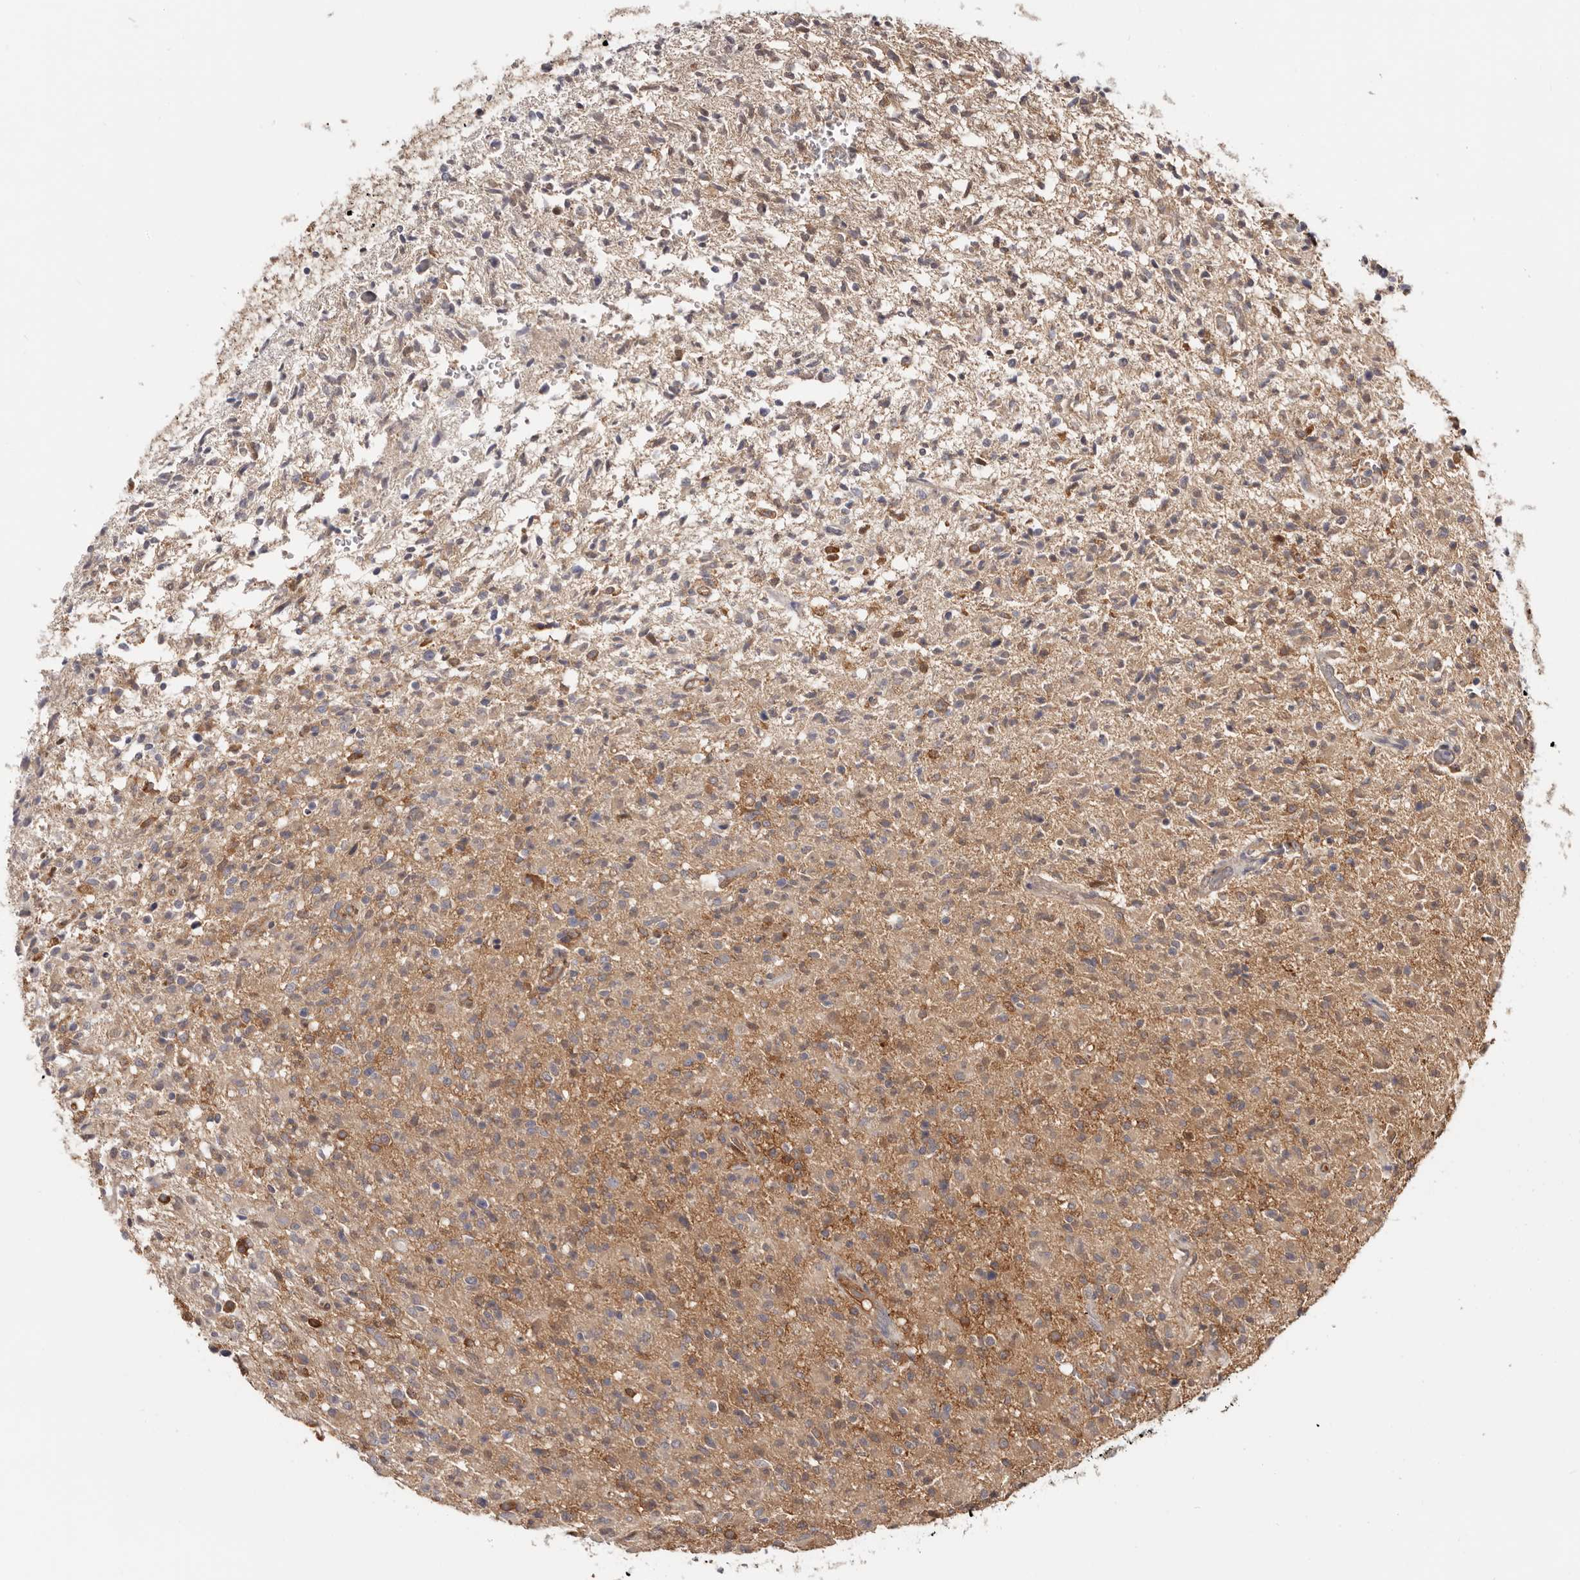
{"staining": {"intensity": "weak", "quantity": "25%-75%", "location": "cytoplasmic/membranous"}, "tissue": "glioma", "cell_type": "Tumor cells", "image_type": "cancer", "snomed": [{"axis": "morphology", "description": "Glioma, malignant, High grade"}, {"axis": "topography", "description": "Brain"}], "caption": "Protein staining of malignant glioma (high-grade) tissue reveals weak cytoplasmic/membranous expression in approximately 25%-75% of tumor cells.", "gene": "LAP3", "patient": {"sex": "female", "age": 57}}